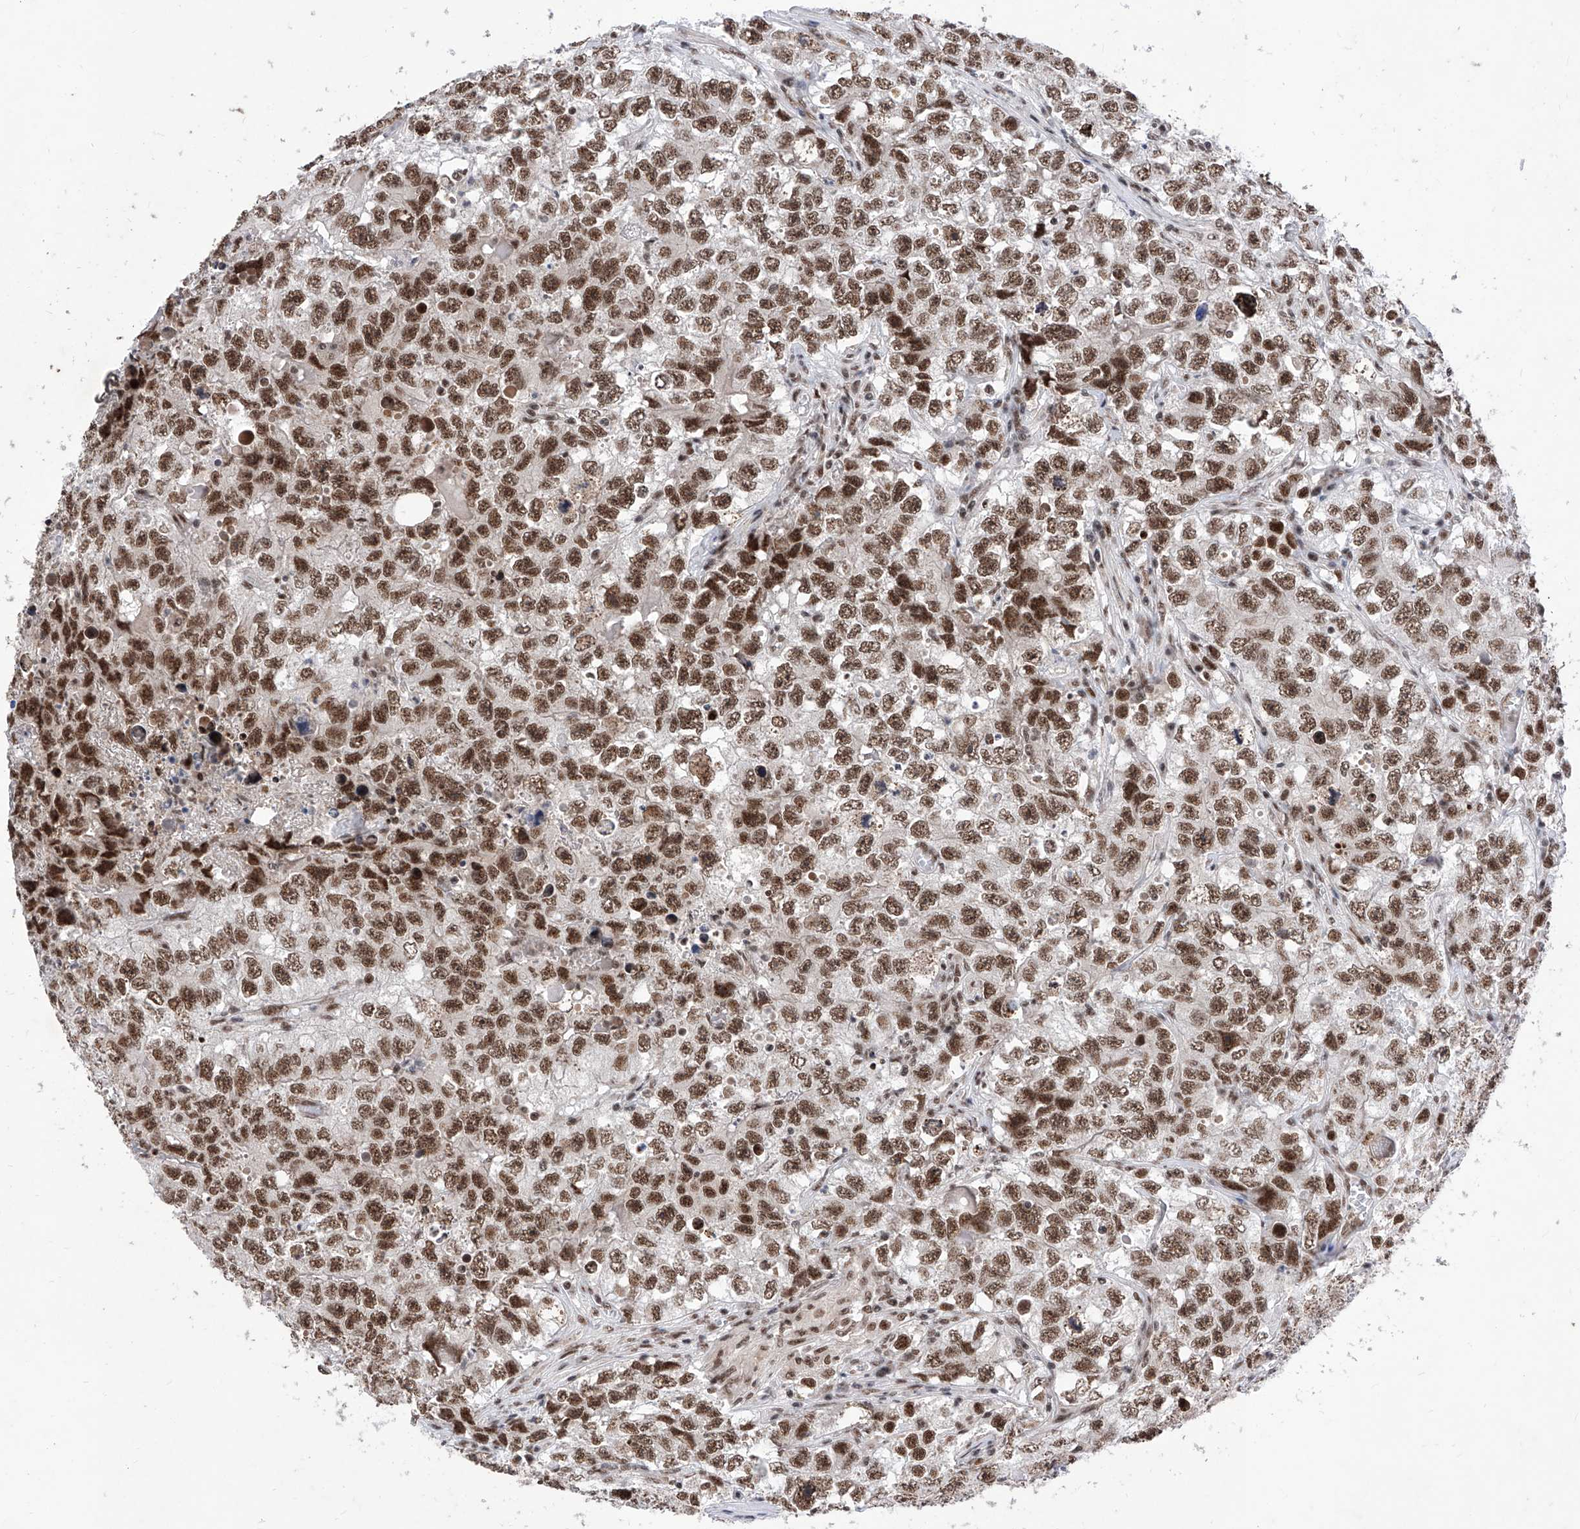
{"staining": {"intensity": "strong", "quantity": ">75%", "location": "nuclear"}, "tissue": "testis cancer", "cell_type": "Tumor cells", "image_type": "cancer", "snomed": [{"axis": "morphology", "description": "Seminoma, NOS"}, {"axis": "morphology", "description": "Carcinoma, Embryonal, NOS"}, {"axis": "topography", "description": "Testis"}], "caption": "IHC of testis cancer (seminoma) reveals high levels of strong nuclear positivity in approximately >75% of tumor cells. (Stains: DAB (3,3'-diaminobenzidine) in brown, nuclei in blue, Microscopy: brightfield microscopy at high magnification).", "gene": "PHF5A", "patient": {"sex": "male", "age": 43}}